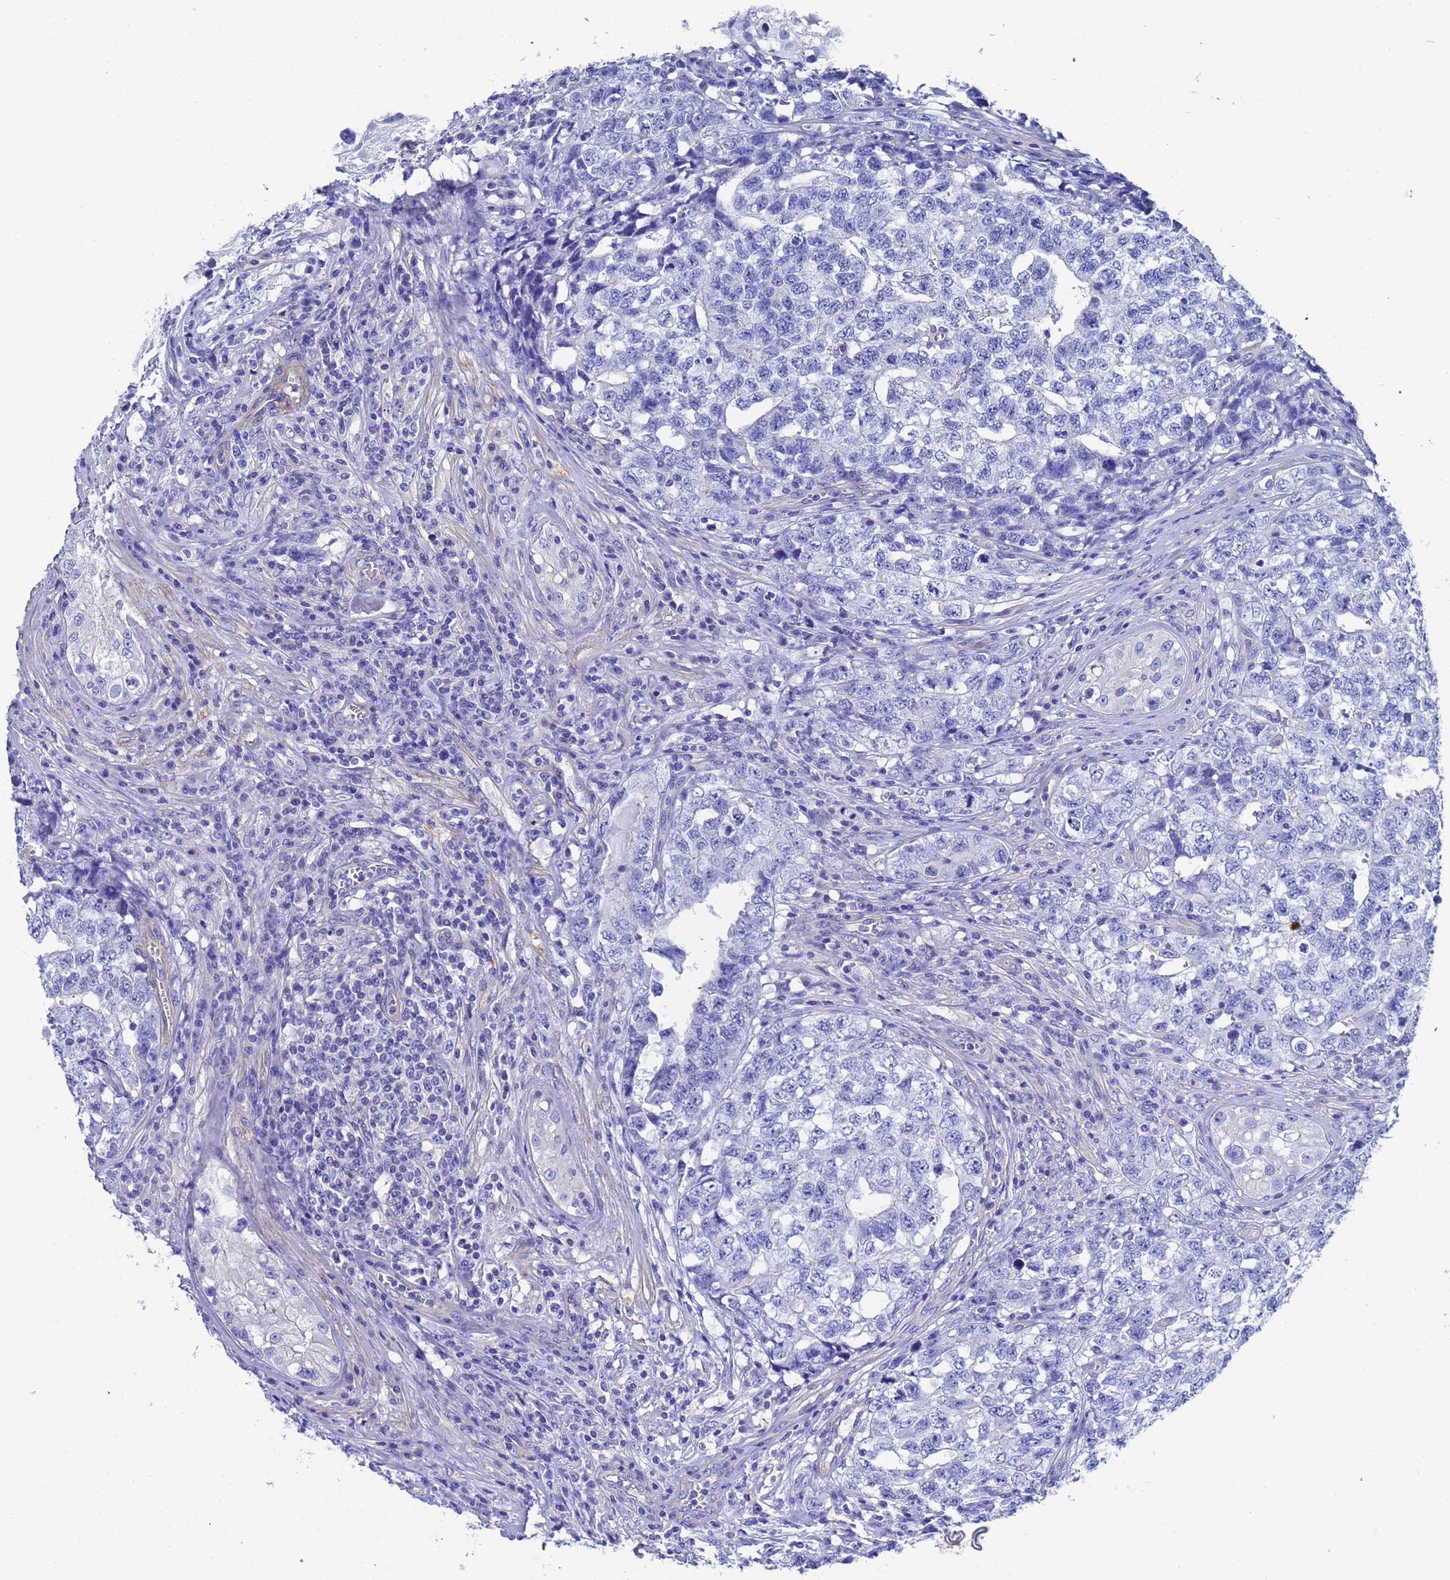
{"staining": {"intensity": "negative", "quantity": "none", "location": "none"}, "tissue": "testis cancer", "cell_type": "Tumor cells", "image_type": "cancer", "snomed": [{"axis": "morphology", "description": "Carcinoma, Embryonal, NOS"}, {"axis": "topography", "description": "Testis"}], "caption": "DAB immunohistochemical staining of human testis cancer displays no significant expression in tumor cells.", "gene": "CST4", "patient": {"sex": "male", "age": 31}}